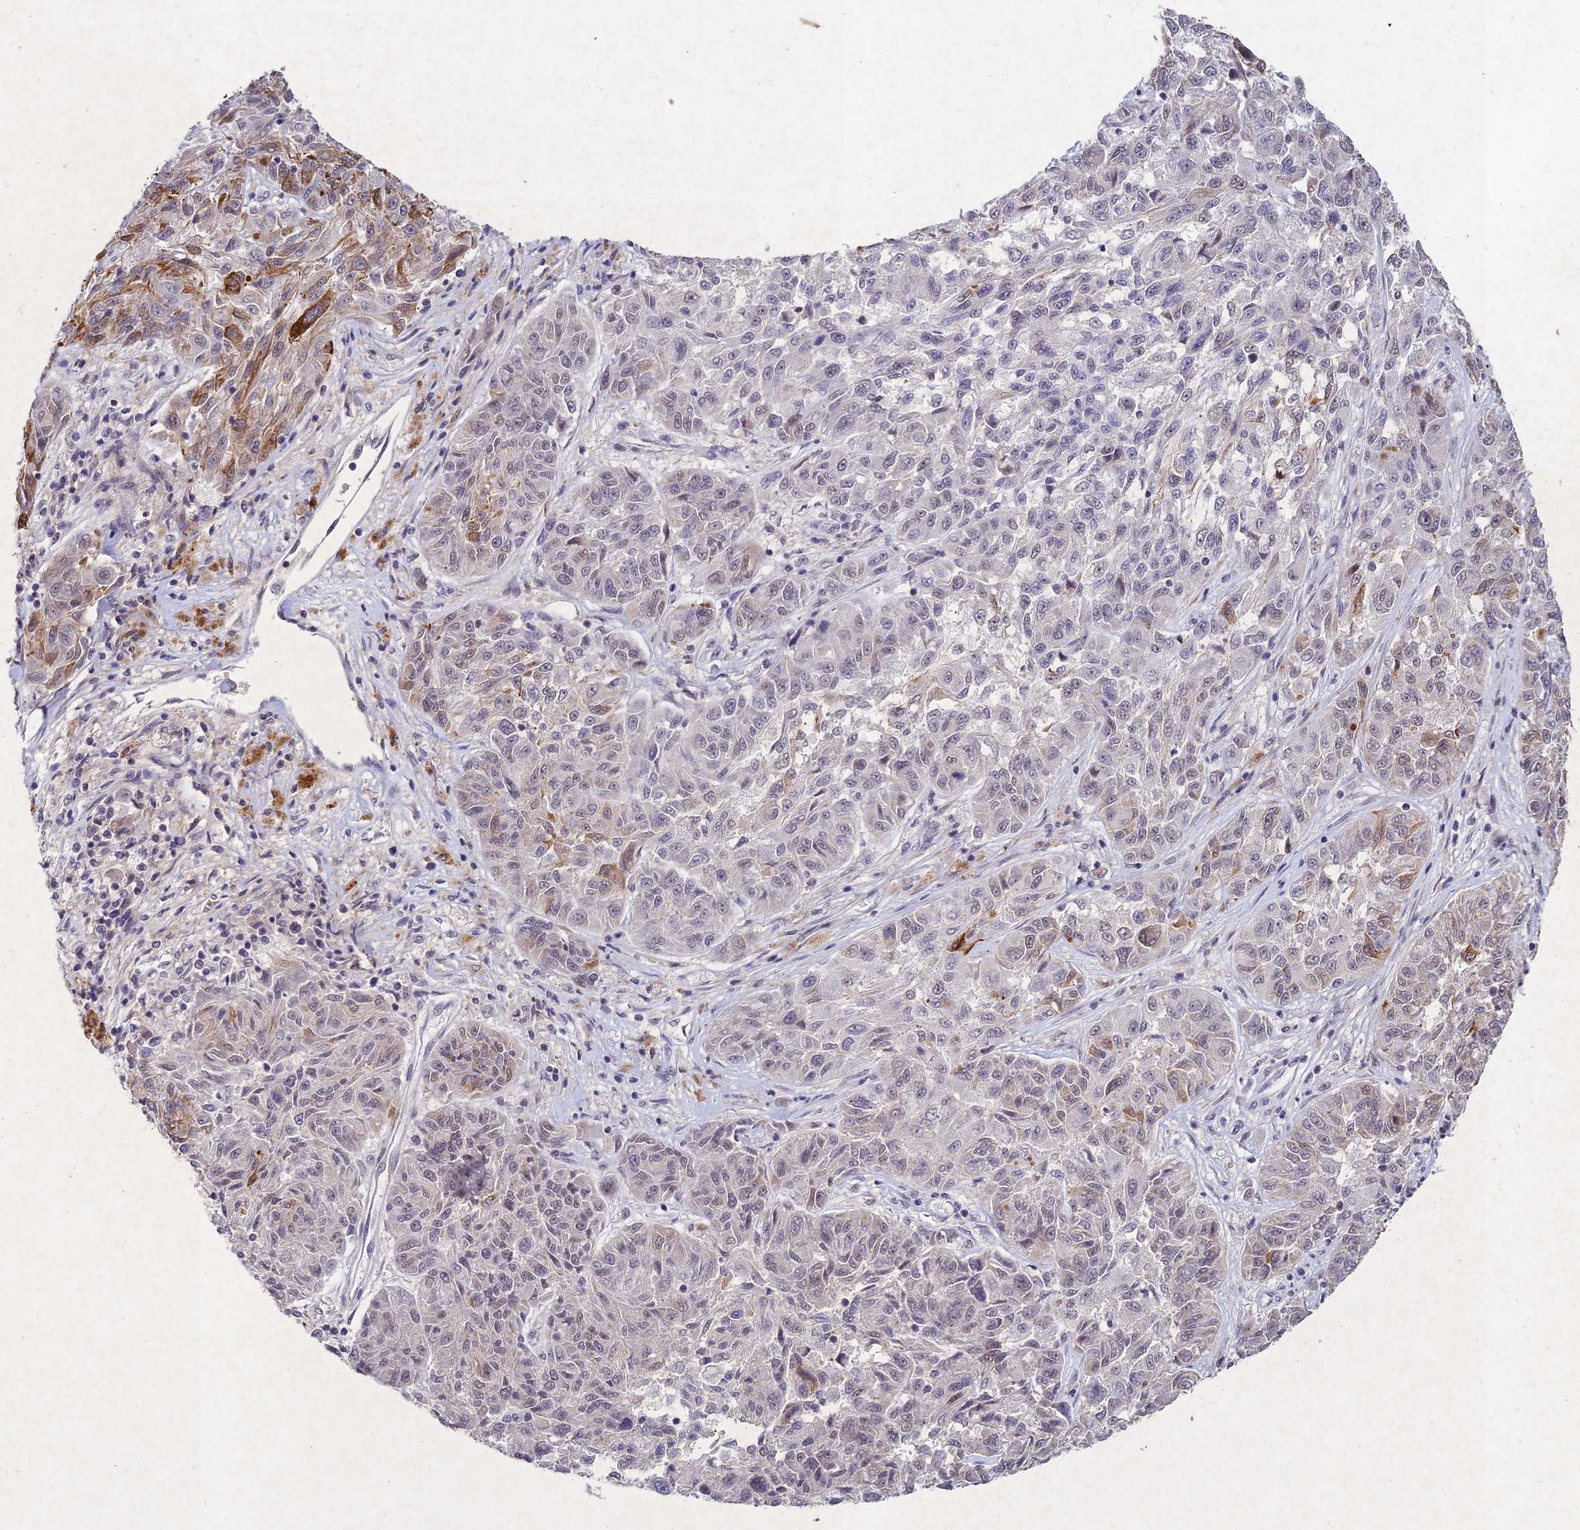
{"staining": {"intensity": "negative", "quantity": "none", "location": "none"}, "tissue": "melanoma", "cell_type": "Tumor cells", "image_type": "cancer", "snomed": [{"axis": "morphology", "description": "Malignant melanoma, NOS"}, {"axis": "topography", "description": "Skin"}], "caption": "An image of human melanoma is negative for staining in tumor cells.", "gene": "RAVER1", "patient": {"sex": "male", "age": 53}}